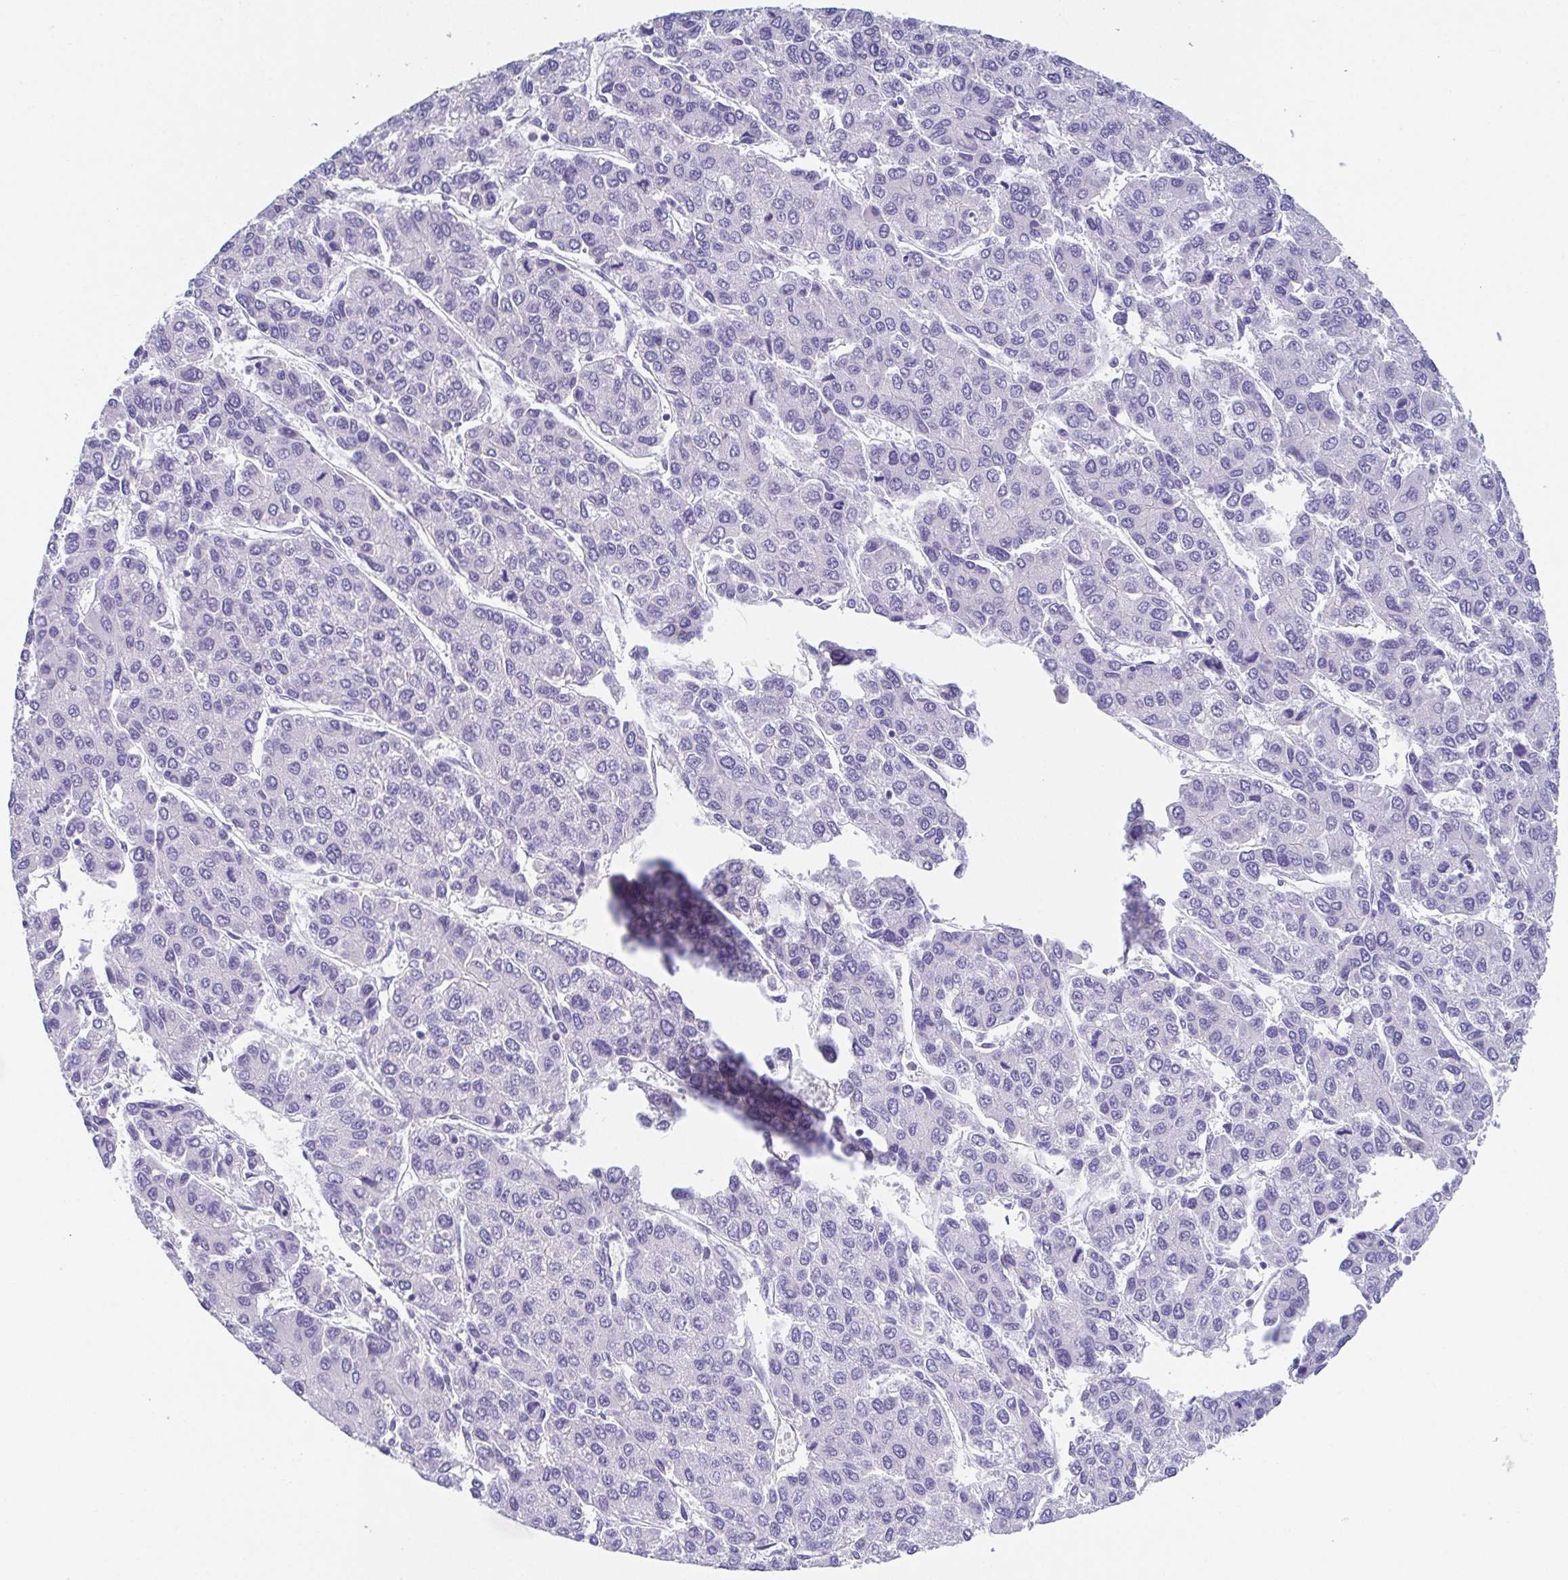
{"staining": {"intensity": "negative", "quantity": "none", "location": "none"}, "tissue": "liver cancer", "cell_type": "Tumor cells", "image_type": "cancer", "snomed": [{"axis": "morphology", "description": "Carcinoma, Hepatocellular, NOS"}, {"axis": "topography", "description": "Liver"}], "caption": "Immunohistochemical staining of liver cancer (hepatocellular carcinoma) shows no significant positivity in tumor cells.", "gene": "HAPLN2", "patient": {"sex": "female", "age": 66}}